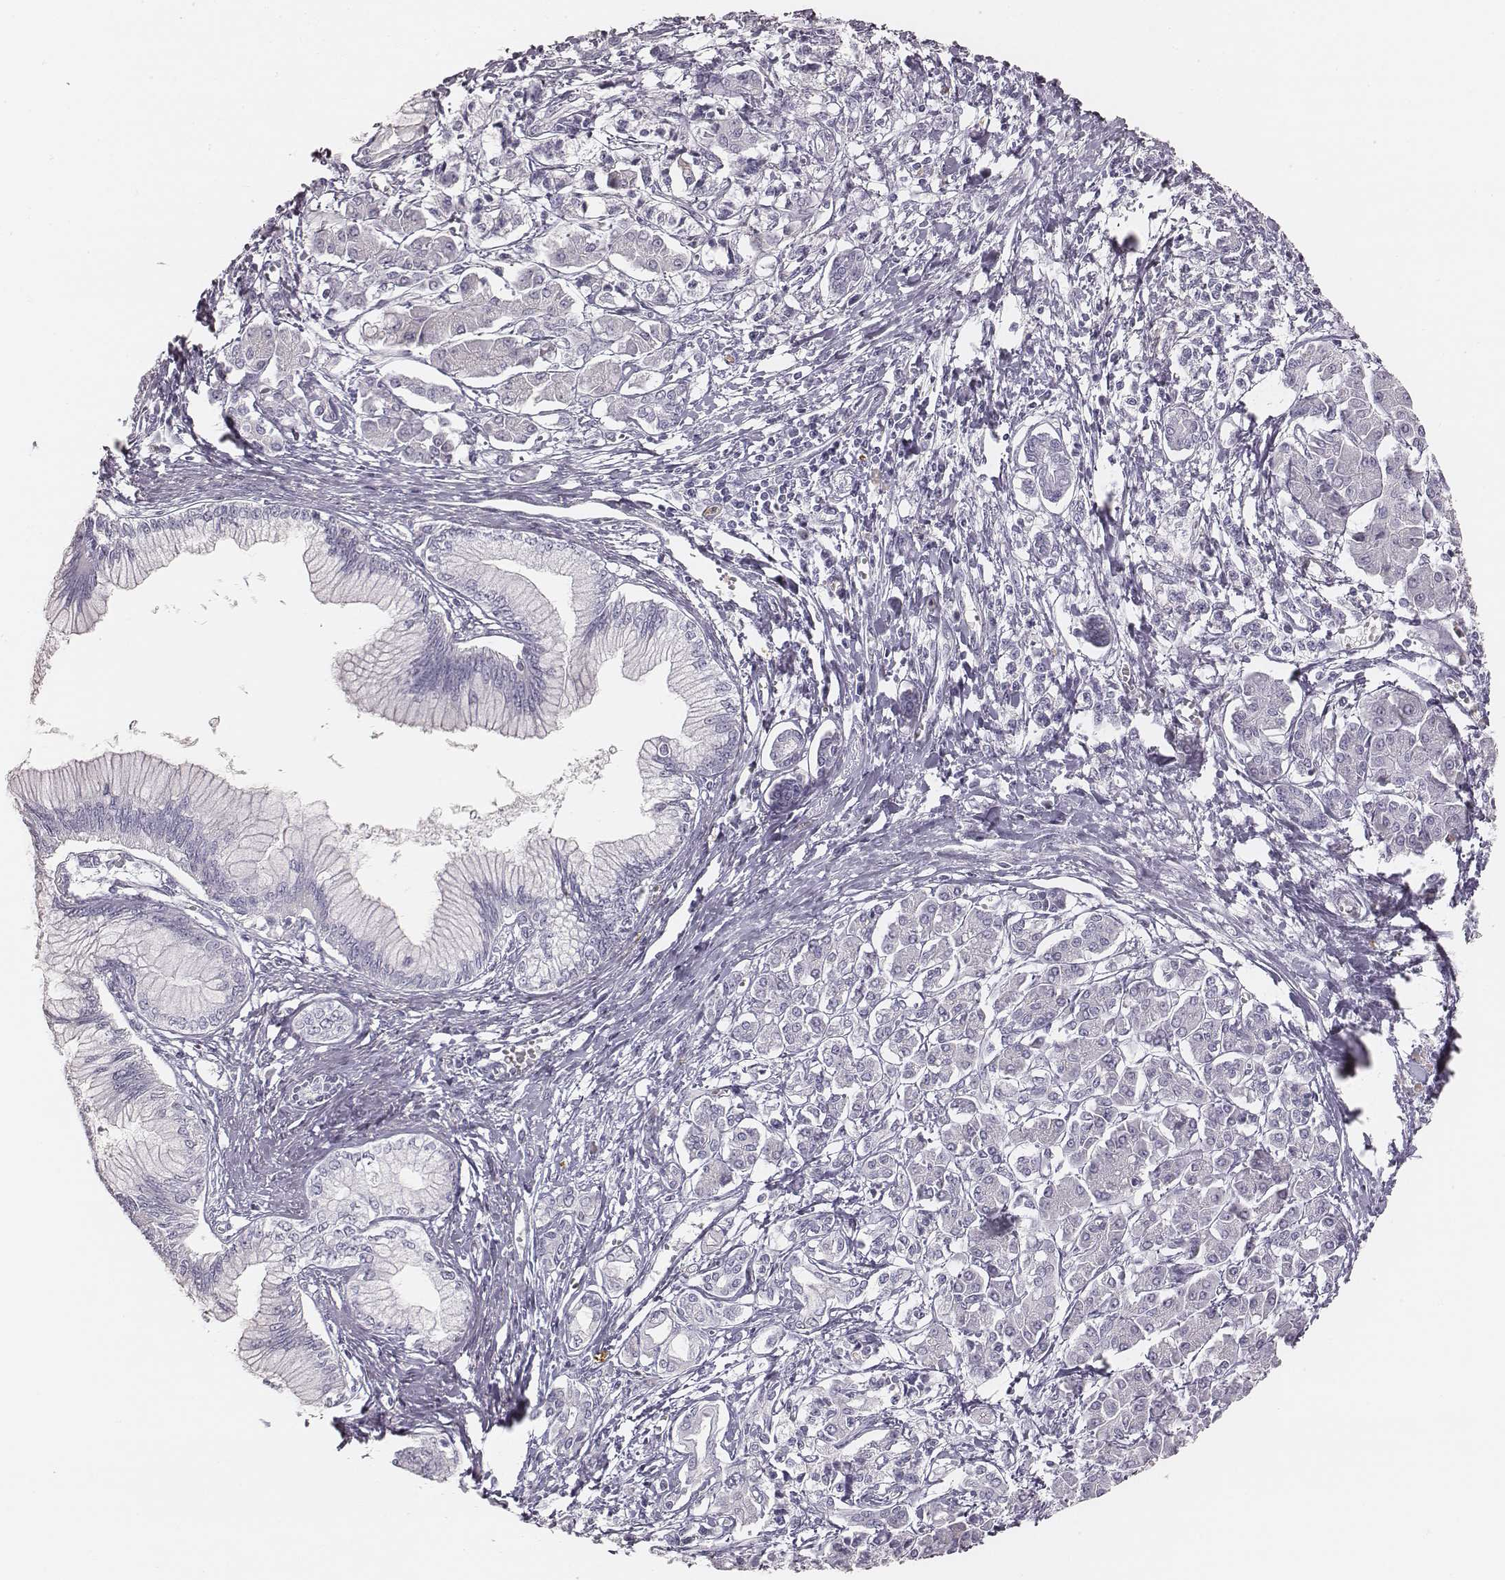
{"staining": {"intensity": "negative", "quantity": "none", "location": "none"}, "tissue": "pancreatic cancer", "cell_type": "Tumor cells", "image_type": "cancer", "snomed": [{"axis": "morphology", "description": "Adenocarcinoma, NOS"}, {"axis": "topography", "description": "Pancreas"}], "caption": "Adenocarcinoma (pancreatic) was stained to show a protein in brown. There is no significant positivity in tumor cells.", "gene": "KCNJ12", "patient": {"sex": "female", "age": 68}}